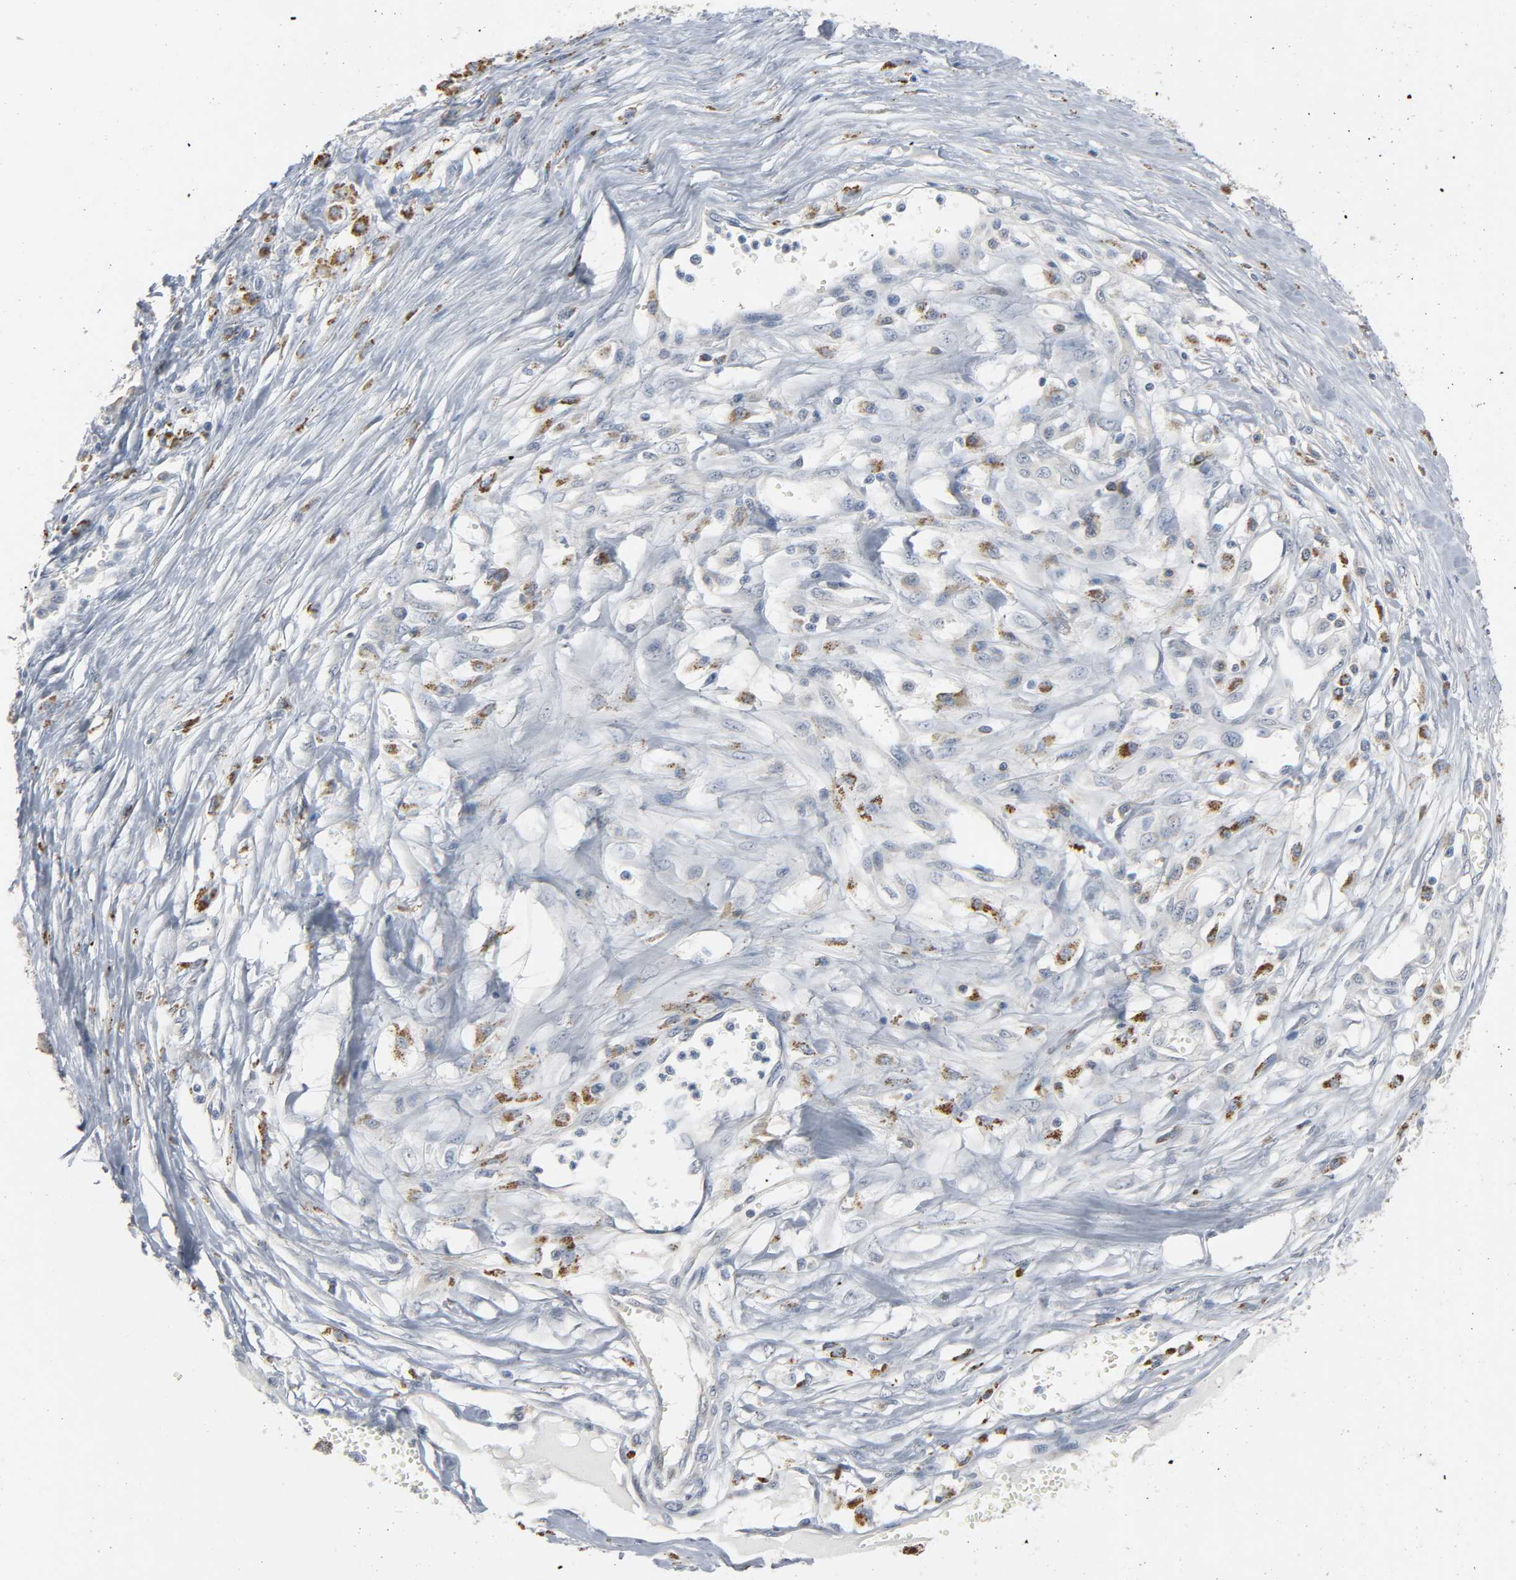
{"staining": {"intensity": "negative", "quantity": "none", "location": "none"}, "tissue": "melanoma", "cell_type": "Tumor cells", "image_type": "cancer", "snomed": [{"axis": "morphology", "description": "Malignant melanoma, Metastatic site"}, {"axis": "topography", "description": "Lymph node"}], "caption": "Immunohistochemical staining of human melanoma demonstrates no significant positivity in tumor cells.", "gene": "CD4", "patient": {"sex": "male", "age": 59}}